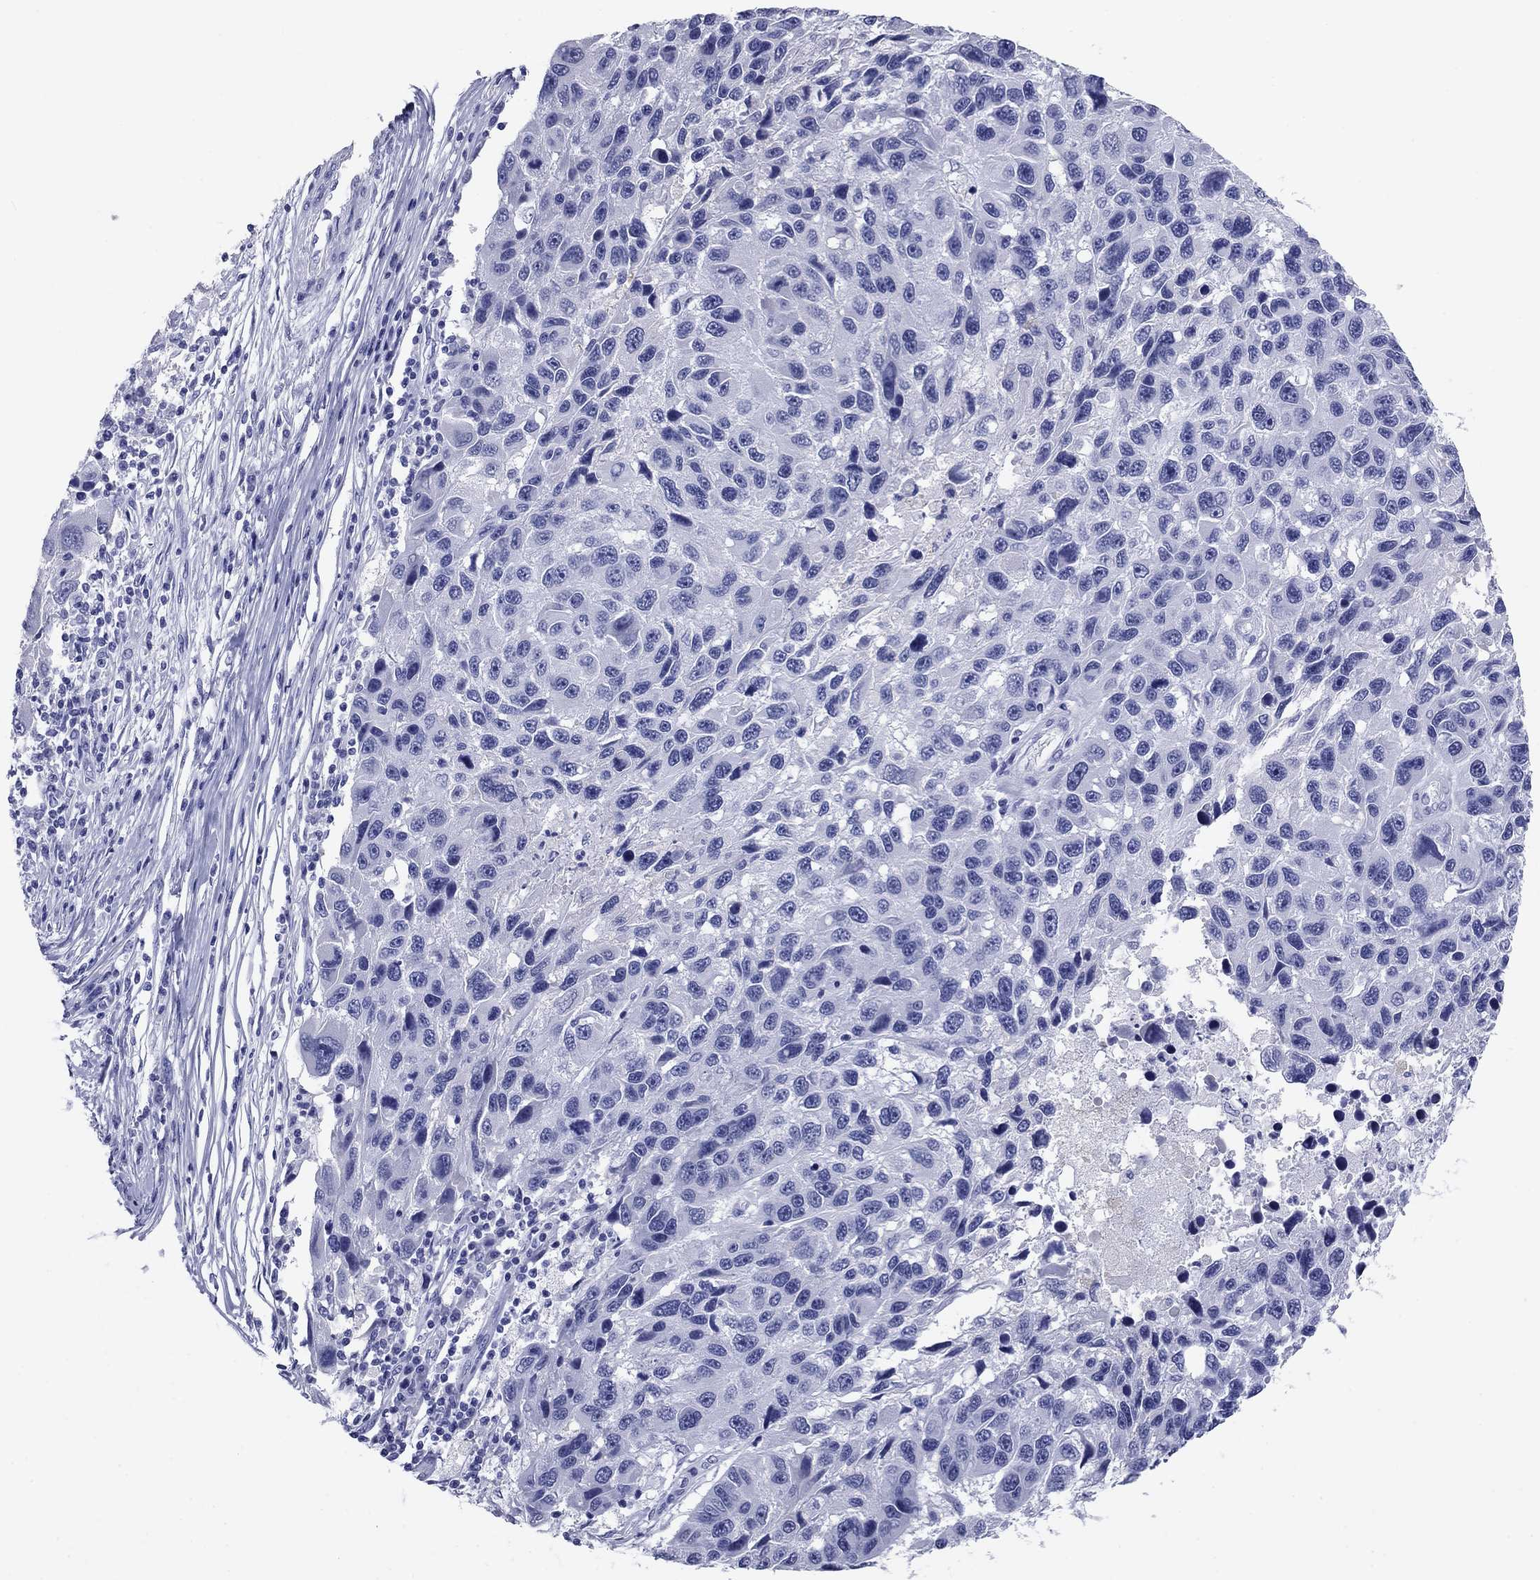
{"staining": {"intensity": "negative", "quantity": "none", "location": "none"}, "tissue": "melanoma", "cell_type": "Tumor cells", "image_type": "cancer", "snomed": [{"axis": "morphology", "description": "Malignant melanoma, NOS"}, {"axis": "topography", "description": "Skin"}], "caption": "Histopathology image shows no protein expression in tumor cells of malignant melanoma tissue. The staining was performed using DAB to visualize the protein expression in brown, while the nuclei were stained in blue with hematoxylin (Magnification: 20x).", "gene": "NPPA", "patient": {"sex": "male", "age": 53}}